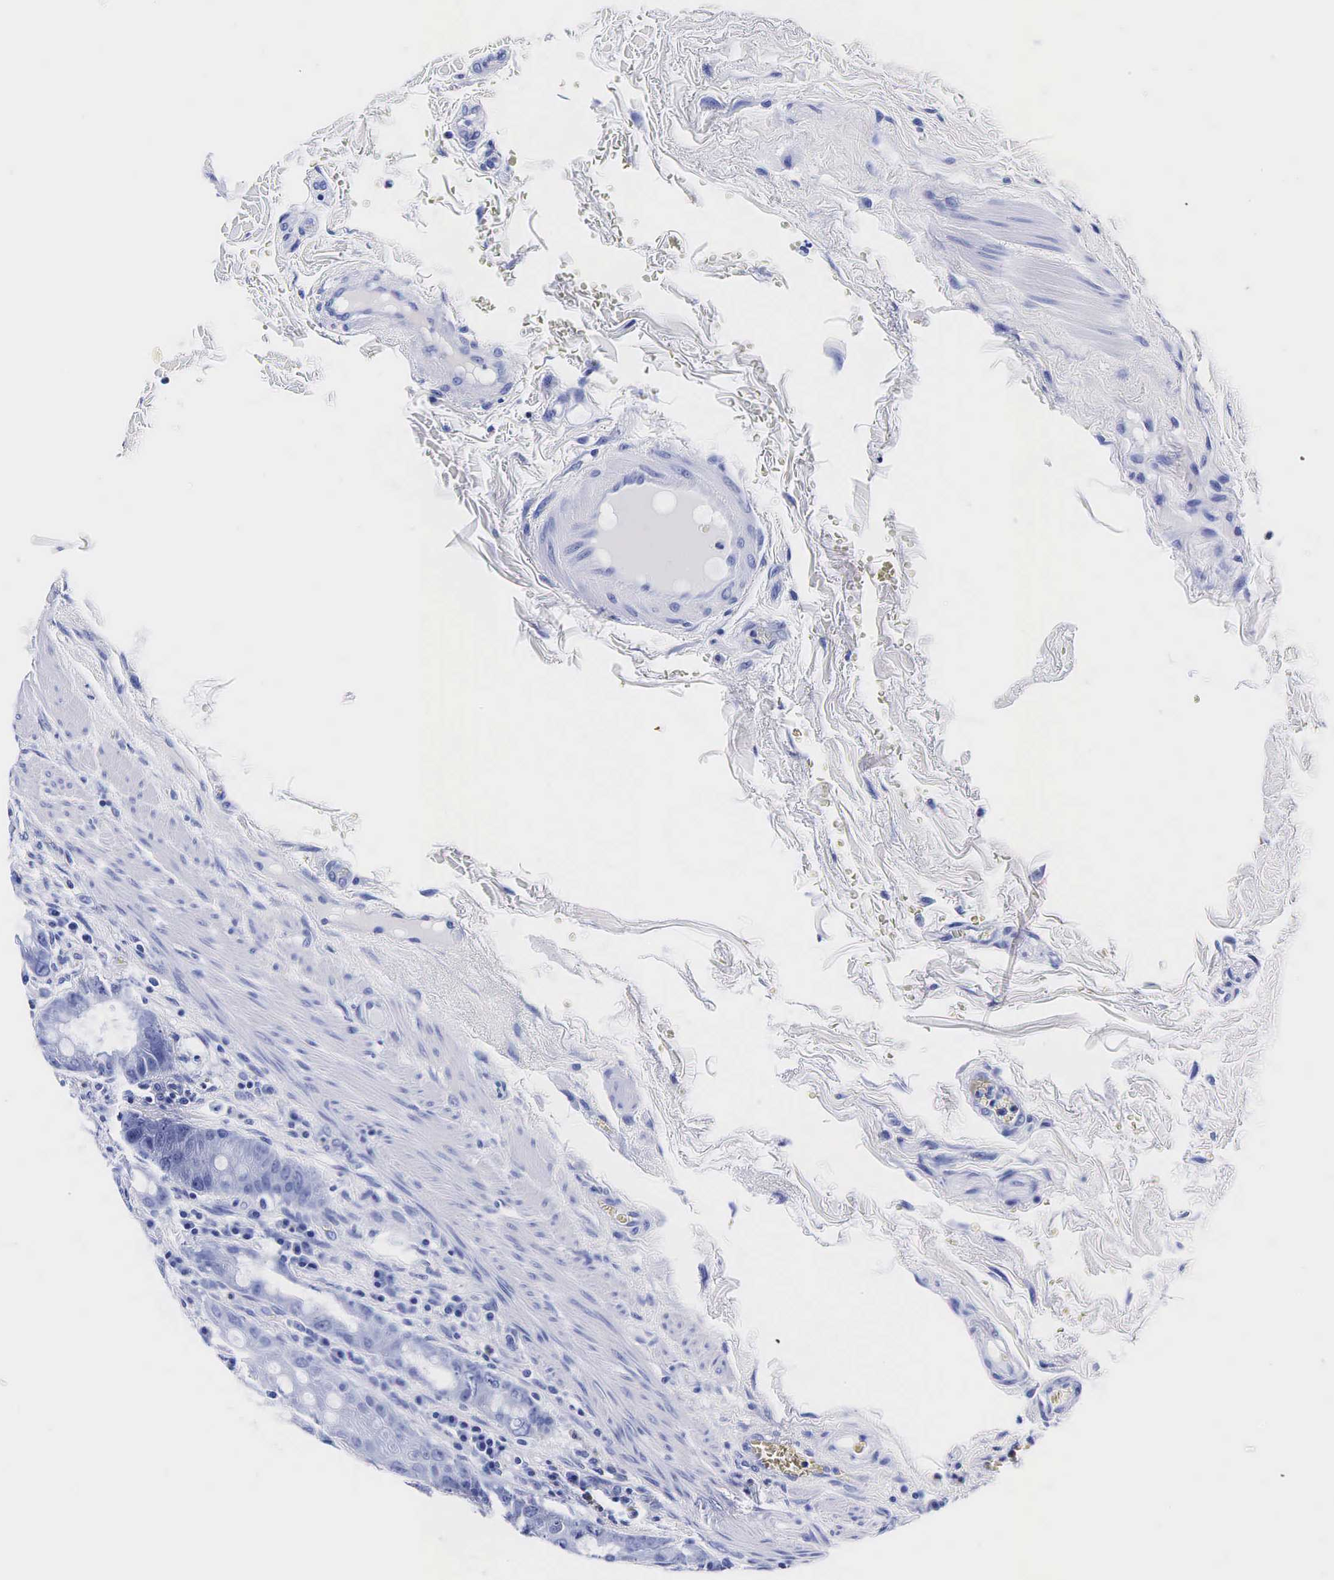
{"staining": {"intensity": "negative", "quantity": "none", "location": "none"}, "tissue": "rectum", "cell_type": "Glandular cells", "image_type": "normal", "snomed": [{"axis": "morphology", "description": "Normal tissue, NOS"}, {"axis": "topography", "description": "Rectum"}], "caption": "IHC micrograph of benign human rectum stained for a protein (brown), which exhibits no positivity in glandular cells.", "gene": "ACP3", "patient": {"sex": "female", "age": 60}}